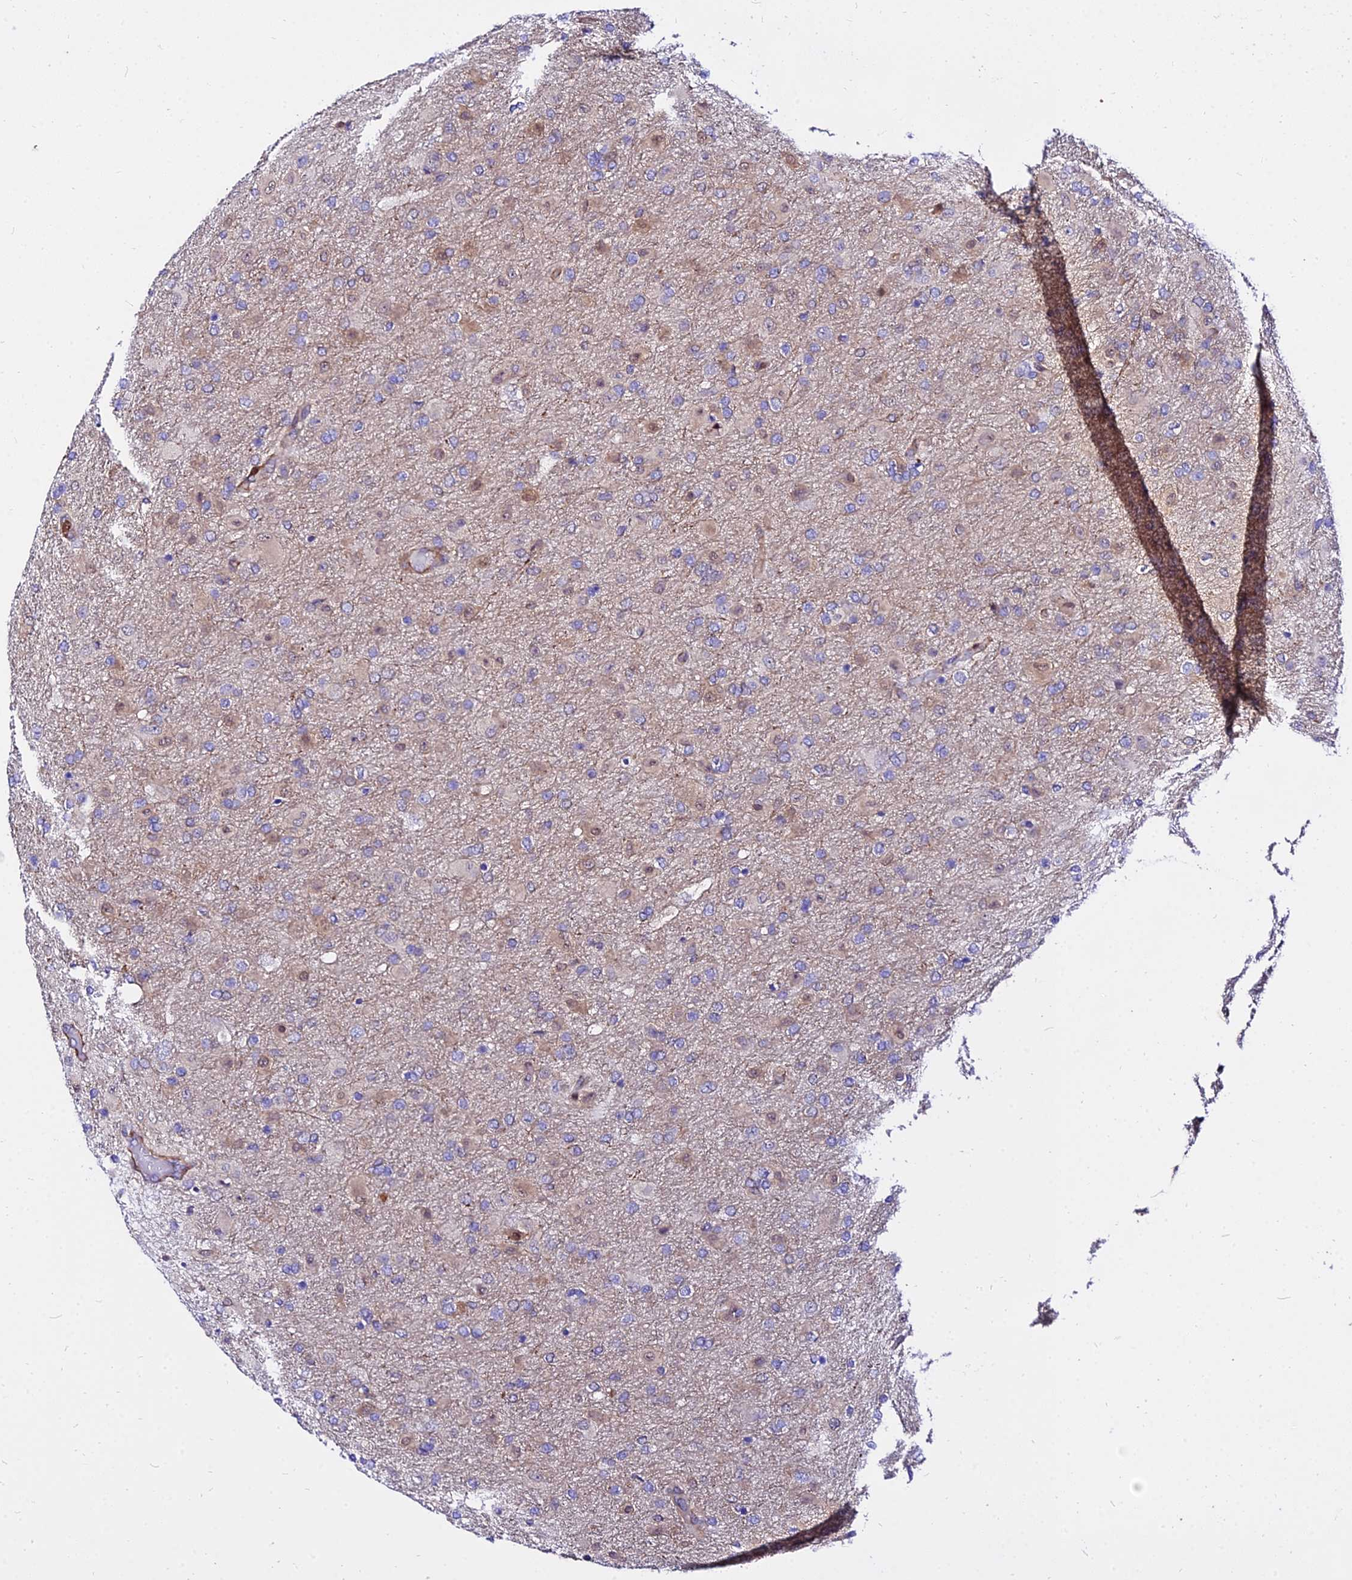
{"staining": {"intensity": "weak", "quantity": "<25%", "location": "cytoplasmic/membranous"}, "tissue": "glioma", "cell_type": "Tumor cells", "image_type": "cancer", "snomed": [{"axis": "morphology", "description": "Glioma, malignant, Low grade"}, {"axis": "topography", "description": "Brain"}], "caption": "The micrograph shows no significant expression in tumor cells of malignant glioma (low-grade). Brightfield microscopy of immunohistochemistry stained with DAB (3,3'-diaminobenzidine) (brown) and hematoxylin (blue), captured at high magnification.", "gene": "CSRP1", "patient": {"sex": "male", "age": 65}}